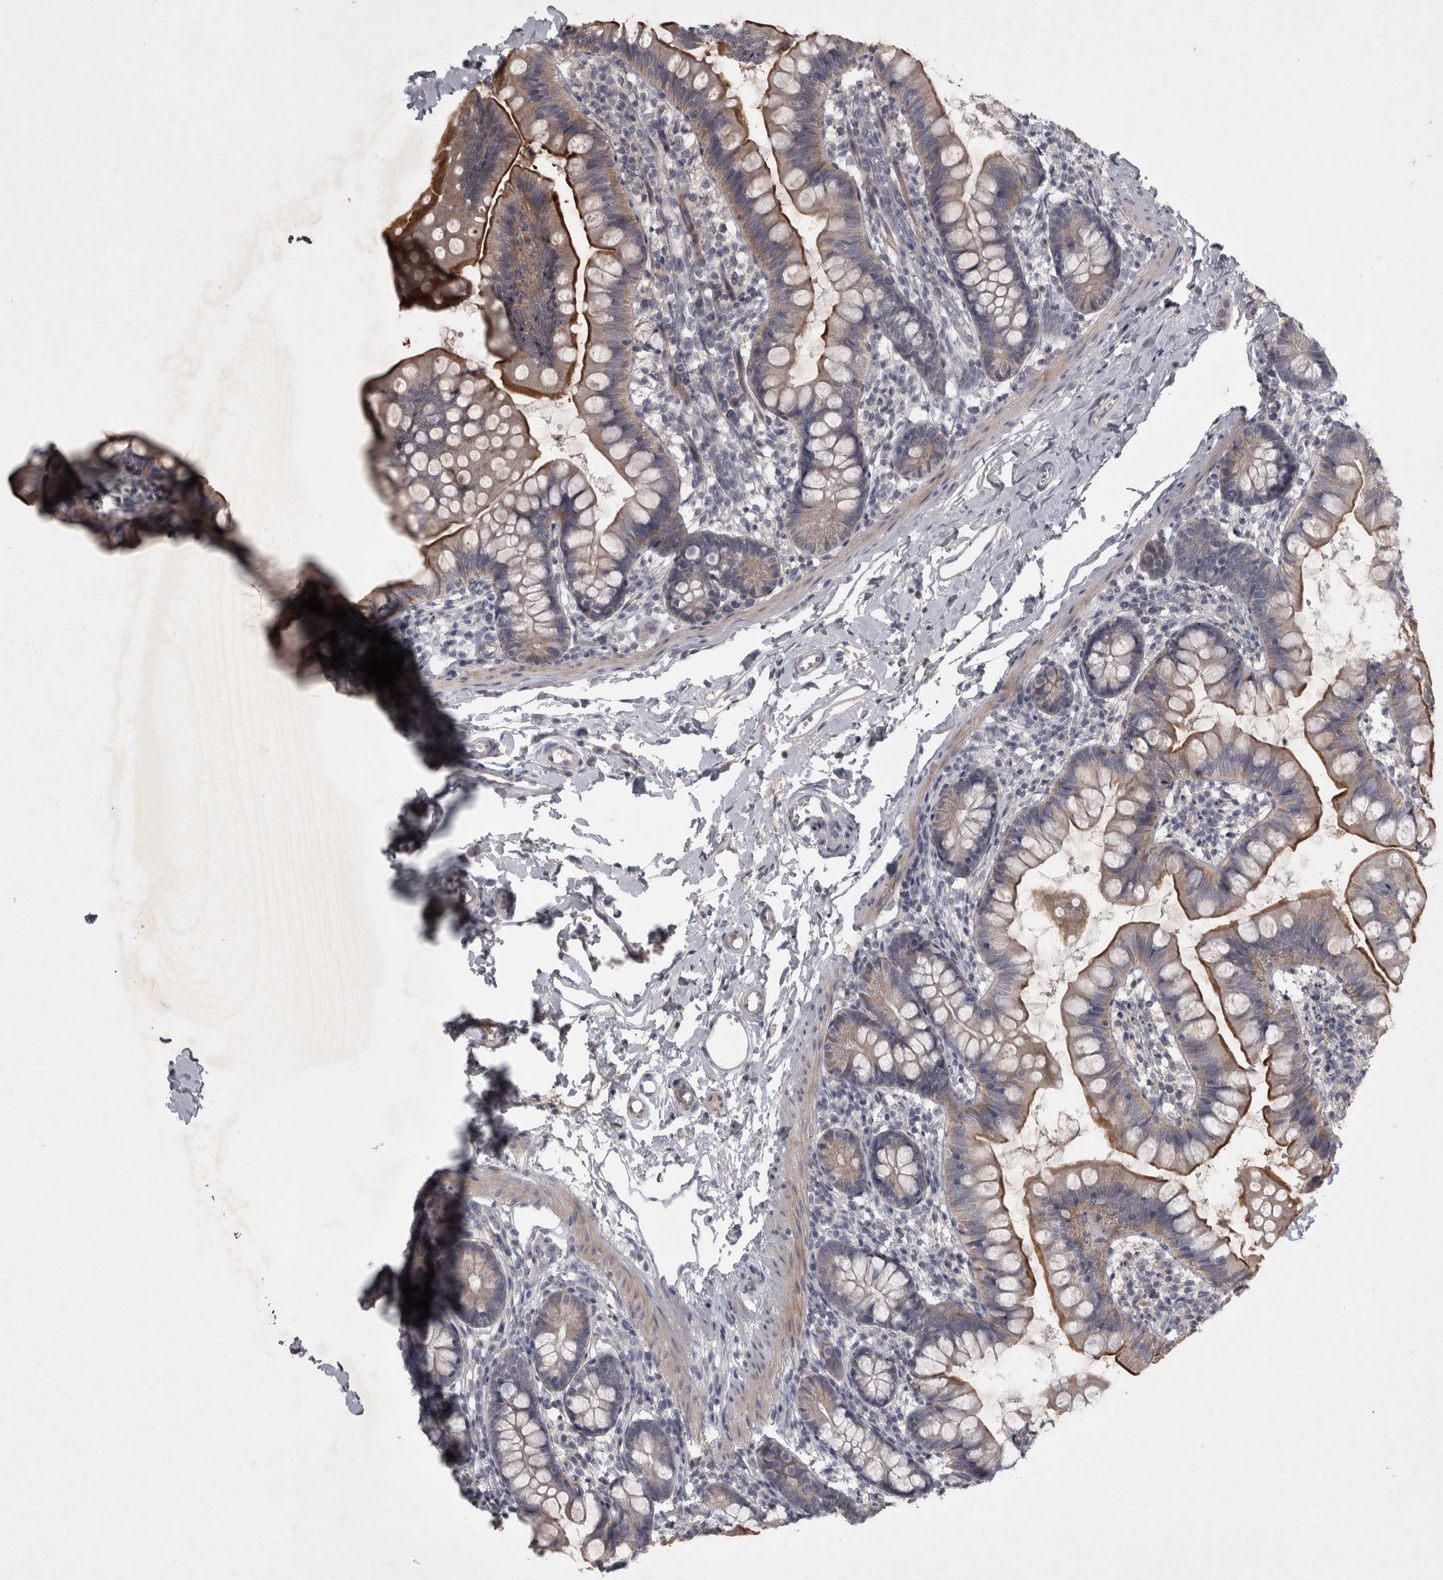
{"staining": {"intensity": "moderate", "quantity": "25%-75%", "location": "cytoplasmic/membranous"}, "tissue": "small intestine", "cell_type": "Glandular cells", "image_type": "normal", "snomed": [{"axis": "morphology", "description": "Normal tissue, NOS"}, {"axis": "topography", "description": "Small intestine"}], "caption": "IHC of normal human small intestine exhibits medium levels of moderate cytoplasmic/membranous staining in about 25%-75% of glandular cells. The protein is shown in brown color, while the nuclei are stained blue.", "gene": "ENPP7", "patient": {"sex": "male", "age": 7}}